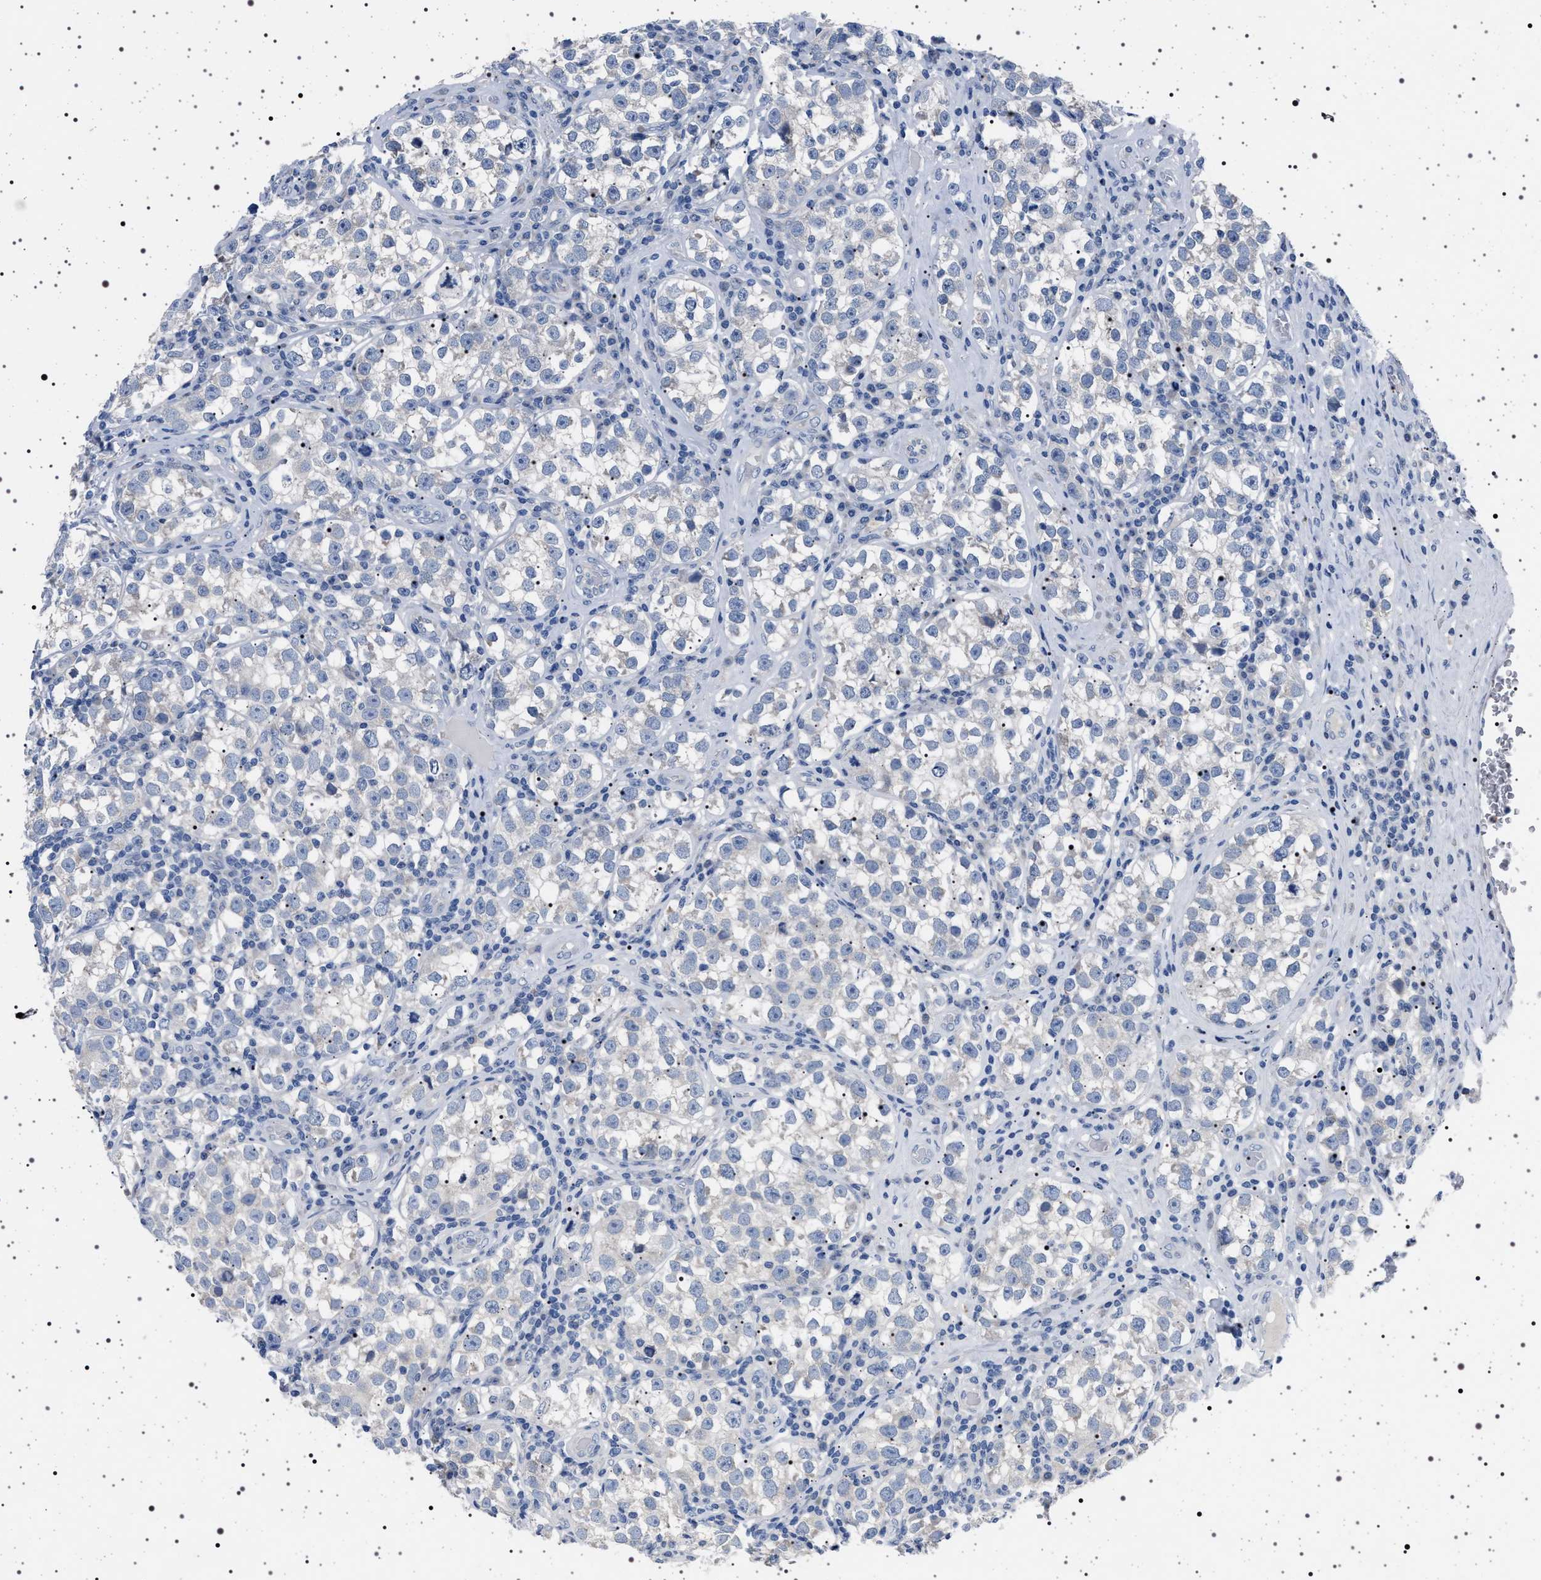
{"staining": {"intensity": "negative", "quantity": "none", "location": "none"}, "tissue": "testis cancer", "cell_type": "Tumor cells", "image_type": "cancer", "snomed": [{"axis": "morphology", "description": "Normal tissue, NOS"}, {"axis": "morphology", "description": "Seminoma, NOS"}, {"axis": "topography", "description": "Testis"}], "caption": "High power microscopy photomicrograph of an immunohistochemistry (IHC) histopathology image of testis cancer, revealing no significant staining in tumor cells.", "gene": "NAT9", "patient": {"sex": "male", "age": 43}}